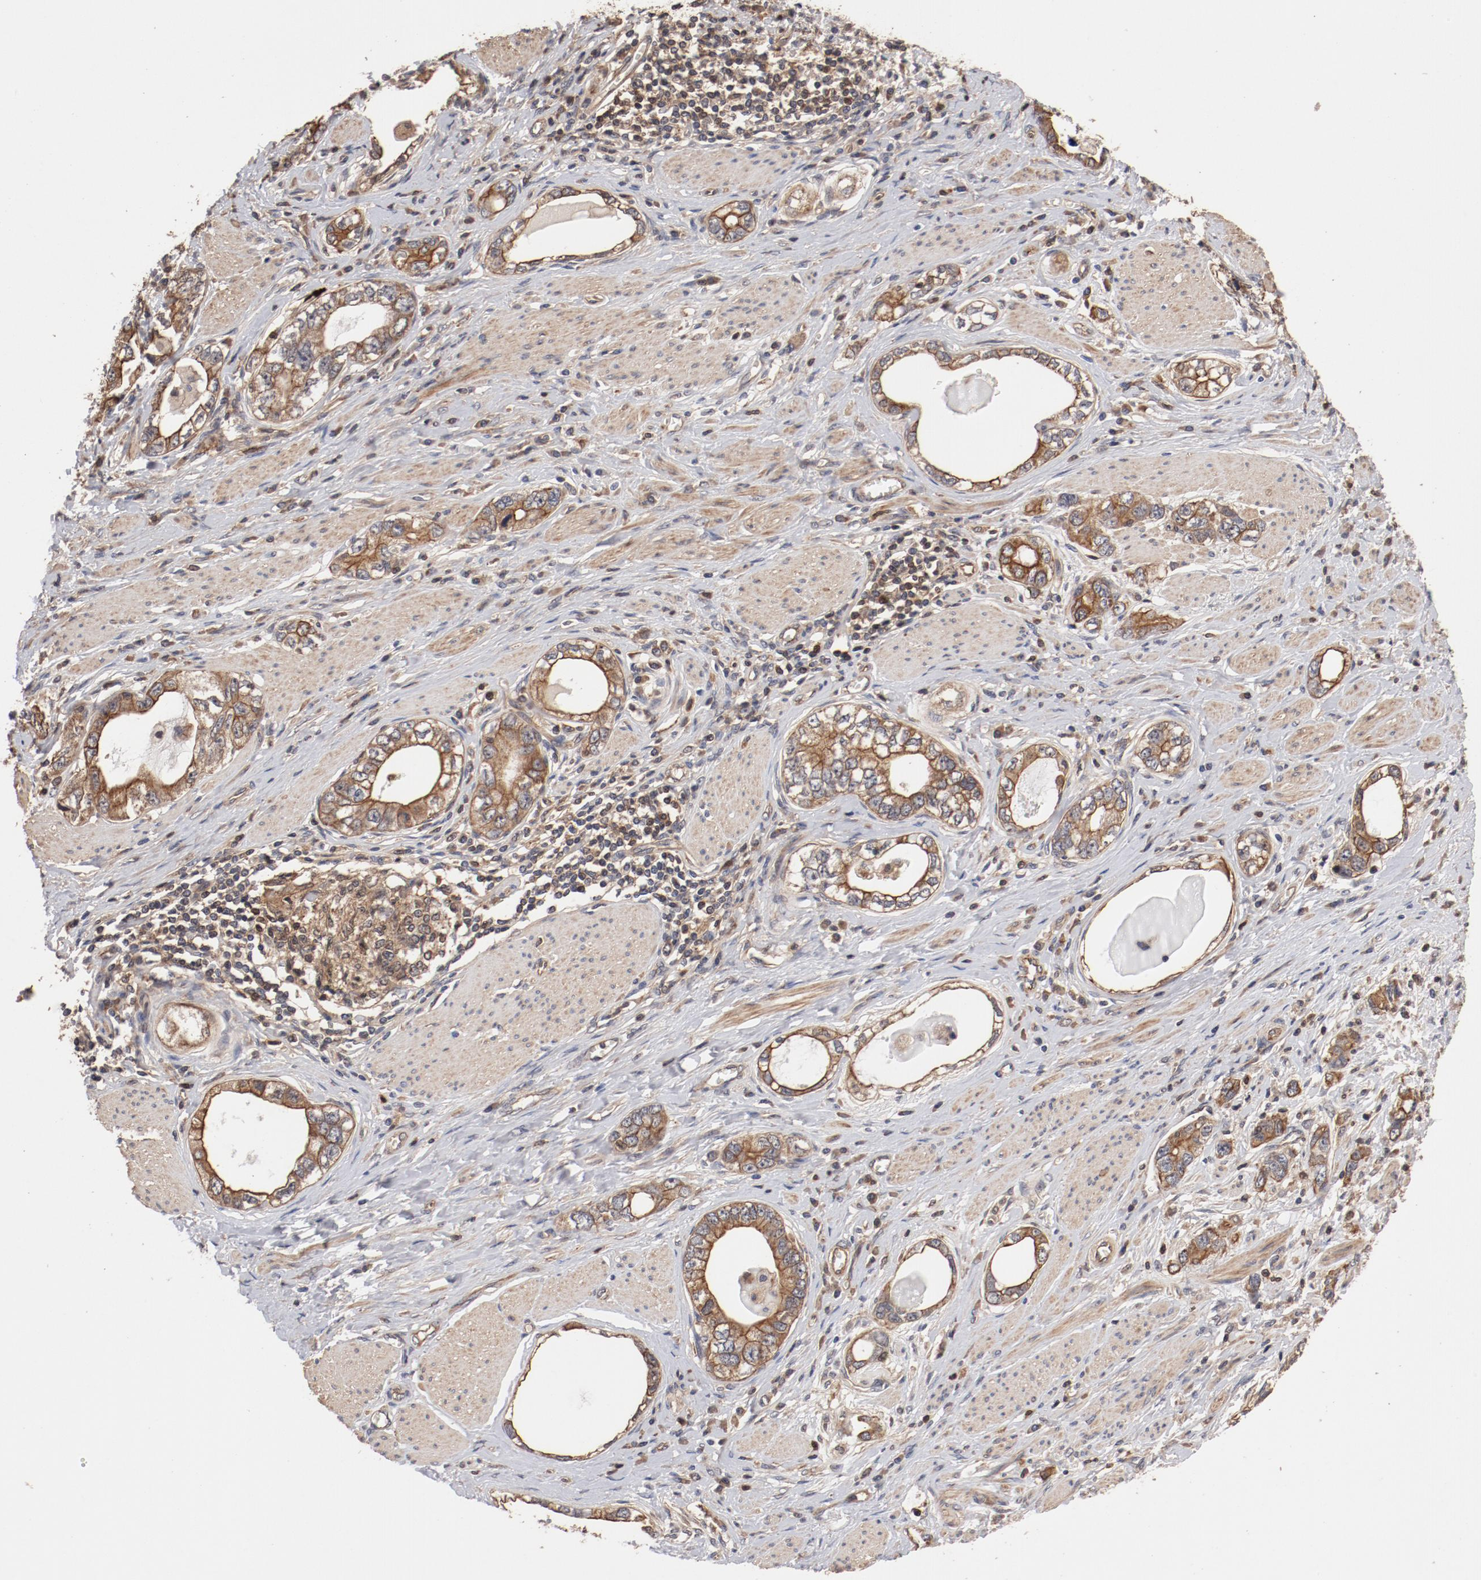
{"staining": {"intensity": "moderate", "quantity": ">75%", "location": "cytoplasmic/membranous"}, "tissue": "stomach cancer", "cell_type": "Tumor cells", "image_type": "cancer", "snomed": [{"axis": "morphology", "description": "Adenocarcinoma, NOS"}, {"axis": "topography", "description": "Stomach, lower"}], "caption": "Immunohistochemical staining of stomach cancer shows medium levels of moderate cytoplasmic/membranous protein staining in about >75% of tumor cells. The protein of interest is stained brown, and the nuclei are stained in blue (DAB (3,3'-diaminobenzidine) IHC with brightfield microscopy, high magnification).", "gene": "GUF1", "patient": {"sex": "female", "age": 93}}